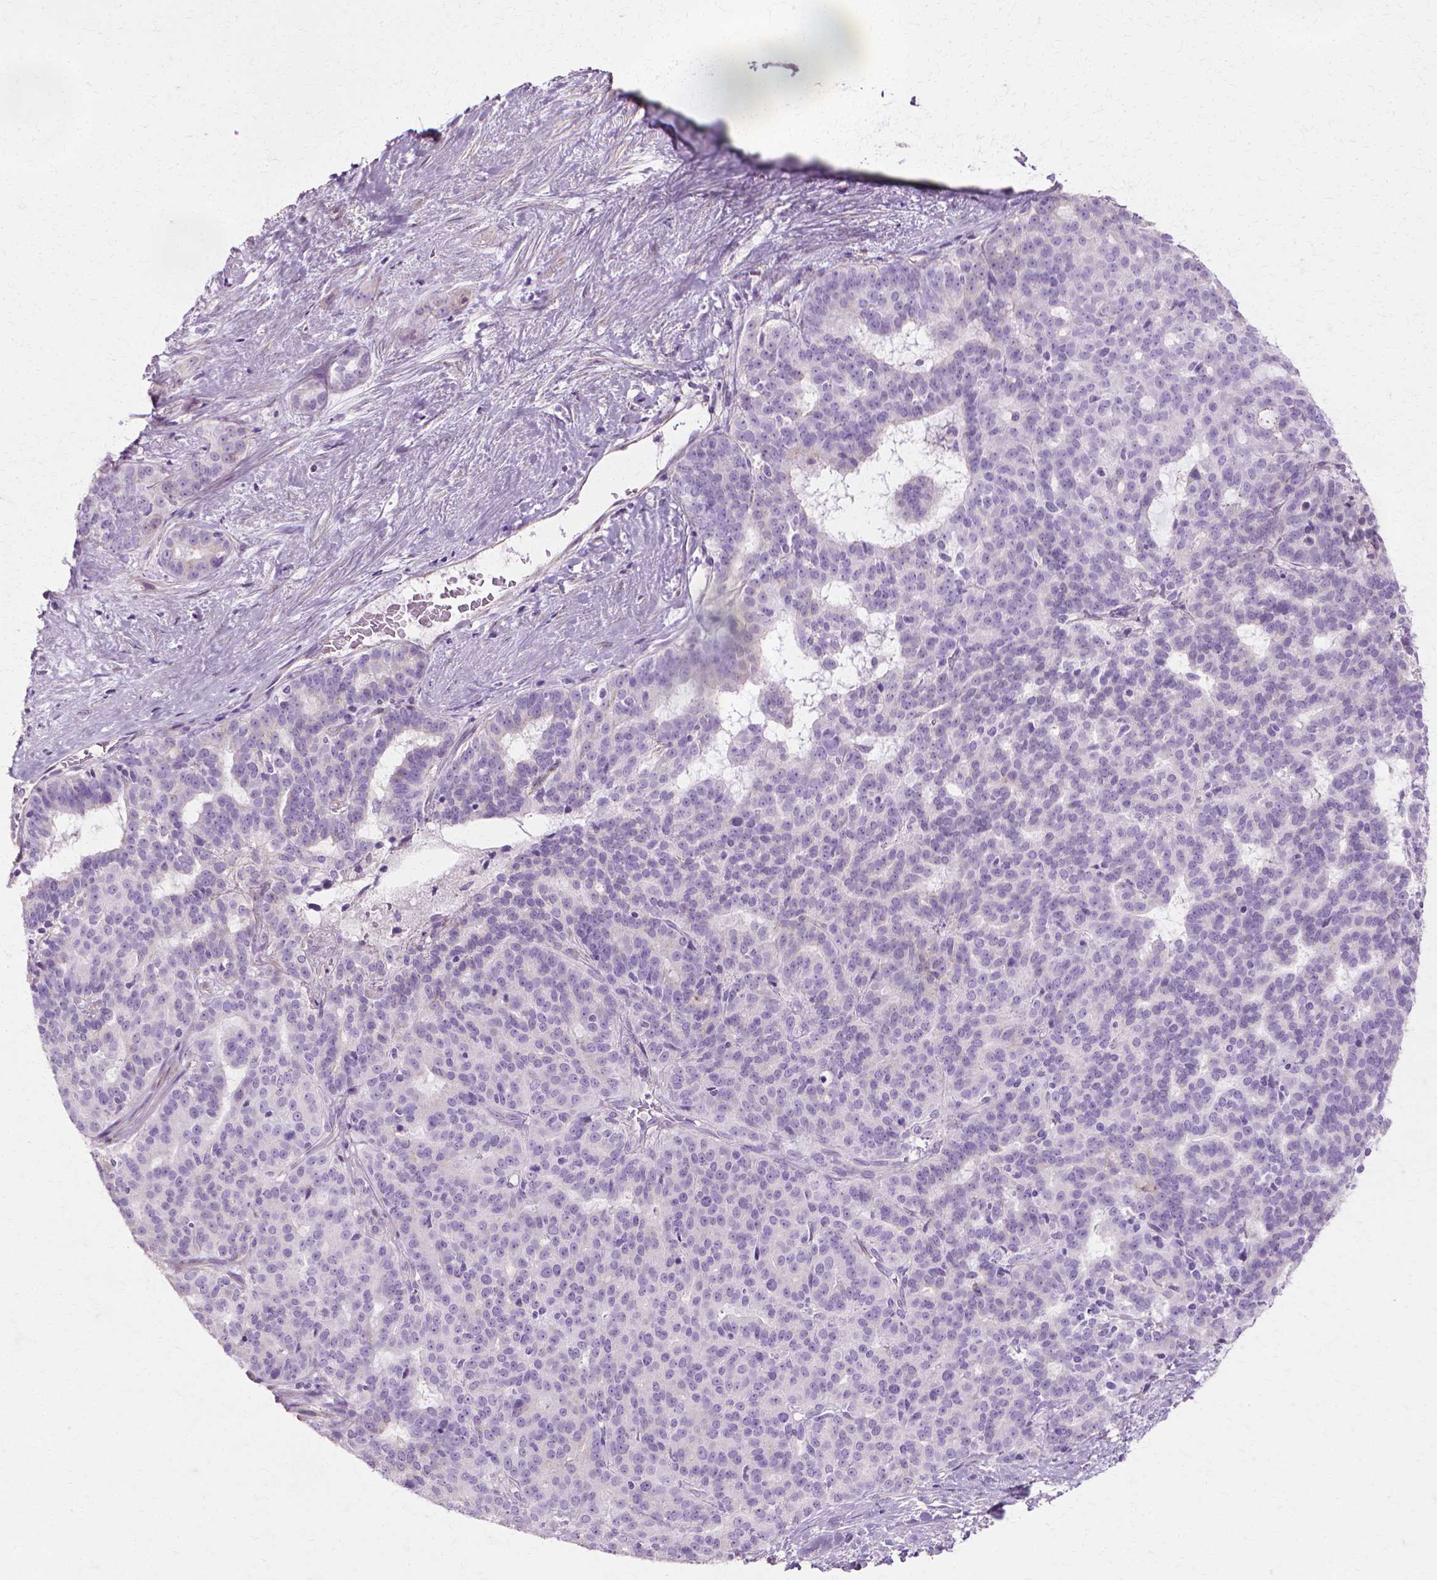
{"staining": {"intensity": "negative", "quantity": "none", "location": "none"}, "tissue": "liver cancer", "cell_type": "Tumor cells", "image_type": "cancer", "snomed": [{"axis": "morphology", "description": "Cholangiocarcinoma"}, {"axis": "topography", "description": "Liver"}], "caption": "A high-resolution histopathology image shows IHC staining of cholangiocarcinoma (liver), which demonstrates no significant staining in tumor cells. Nuclei are stained in blue.", "gene": "CFAP157", "patient": {"sex": "female", "age": 47}}